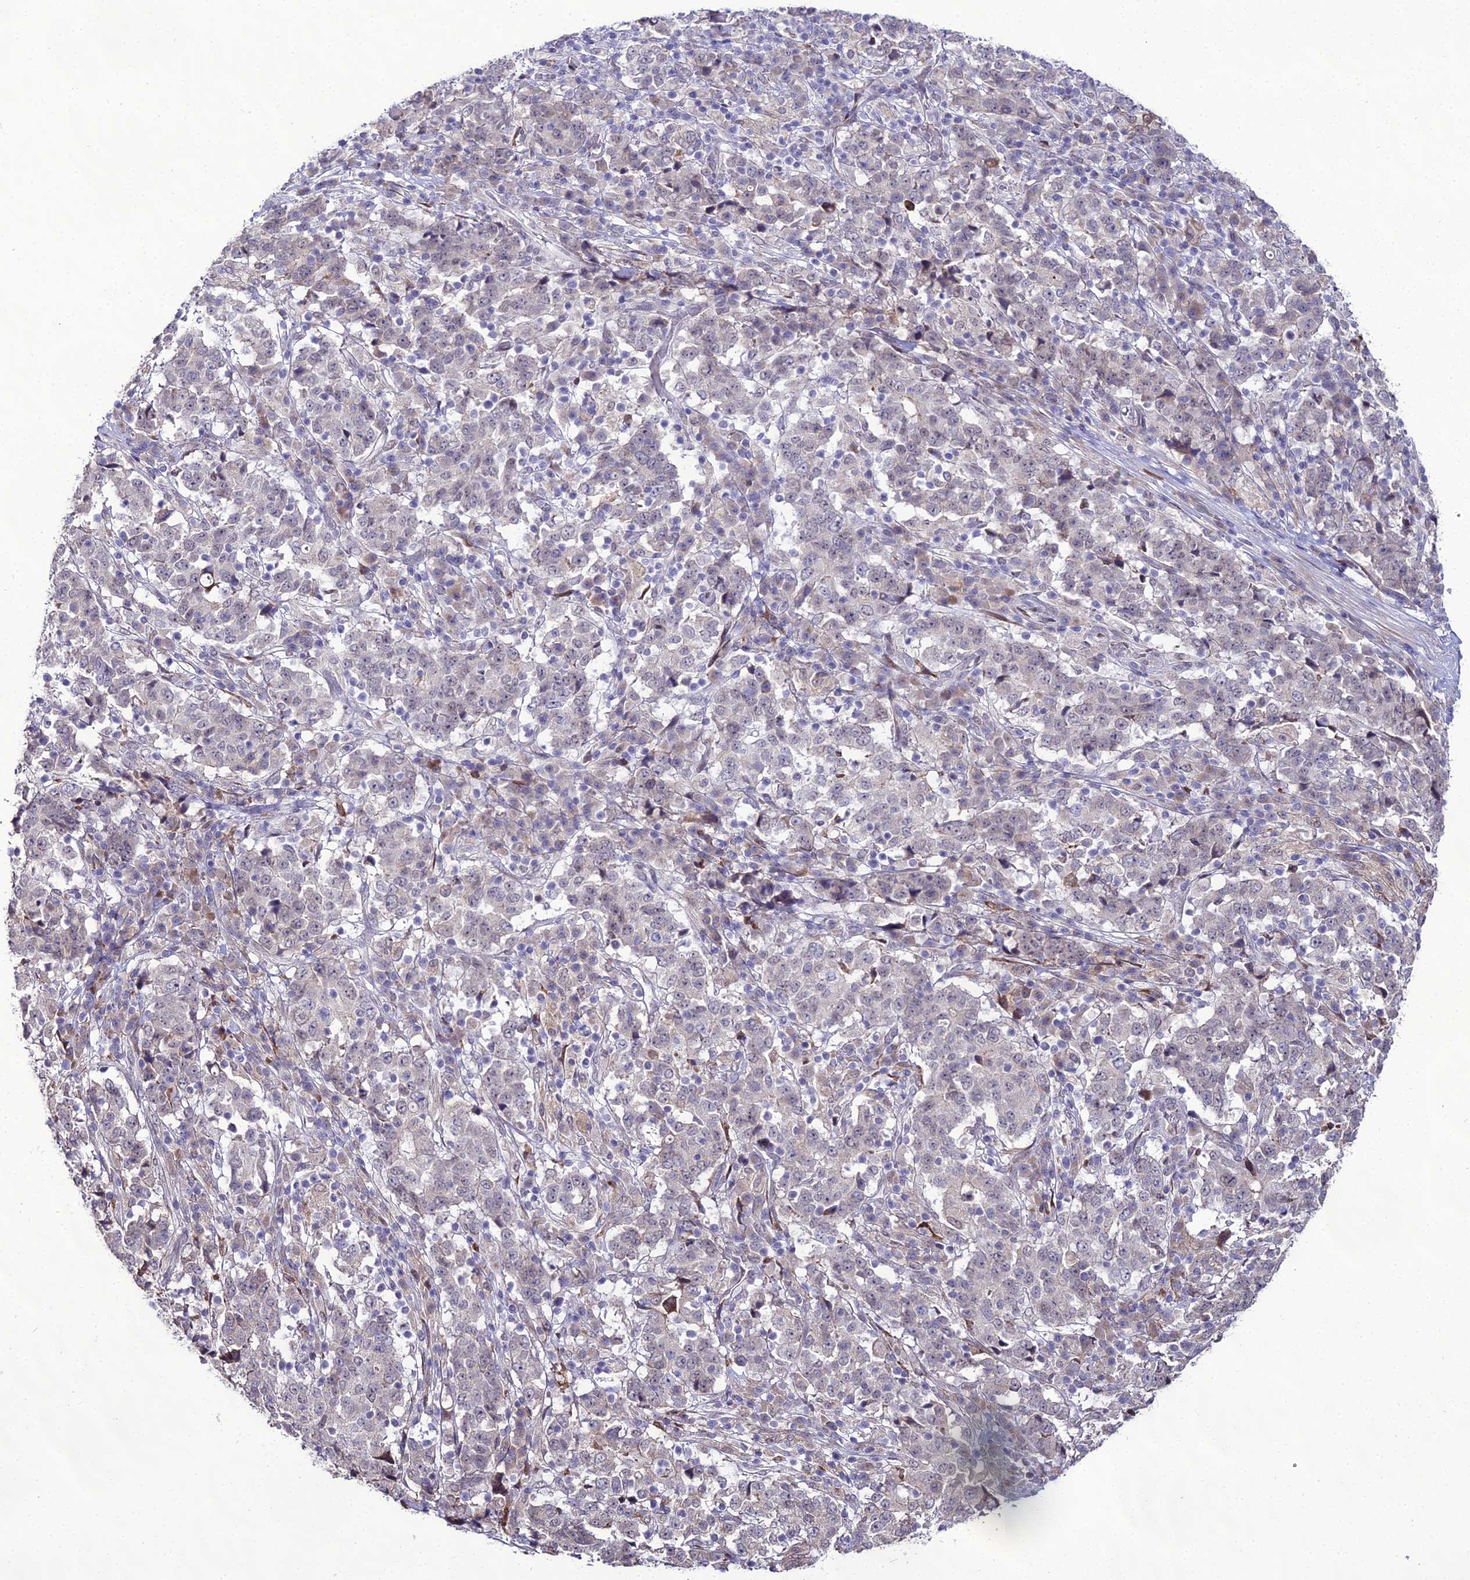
{"staining": {"intensity": "negative", "quantity": "none", "location": "none"}, "tissue": "stomach cancer", "cell_type": "Tumor cells", "image_type": "cancer", "snomed": [{"axis": "morphology", "description": "Adenocarcinoma, NOS"}, {"axis": "topography", "description": "Stomach"}], "caption": "Immunohistochemical staining of stomach adenocarcinoma shows no significant expression in tumor cells.", "gene": "TROAP", "patient": {"sex": "male", "age": 59}}